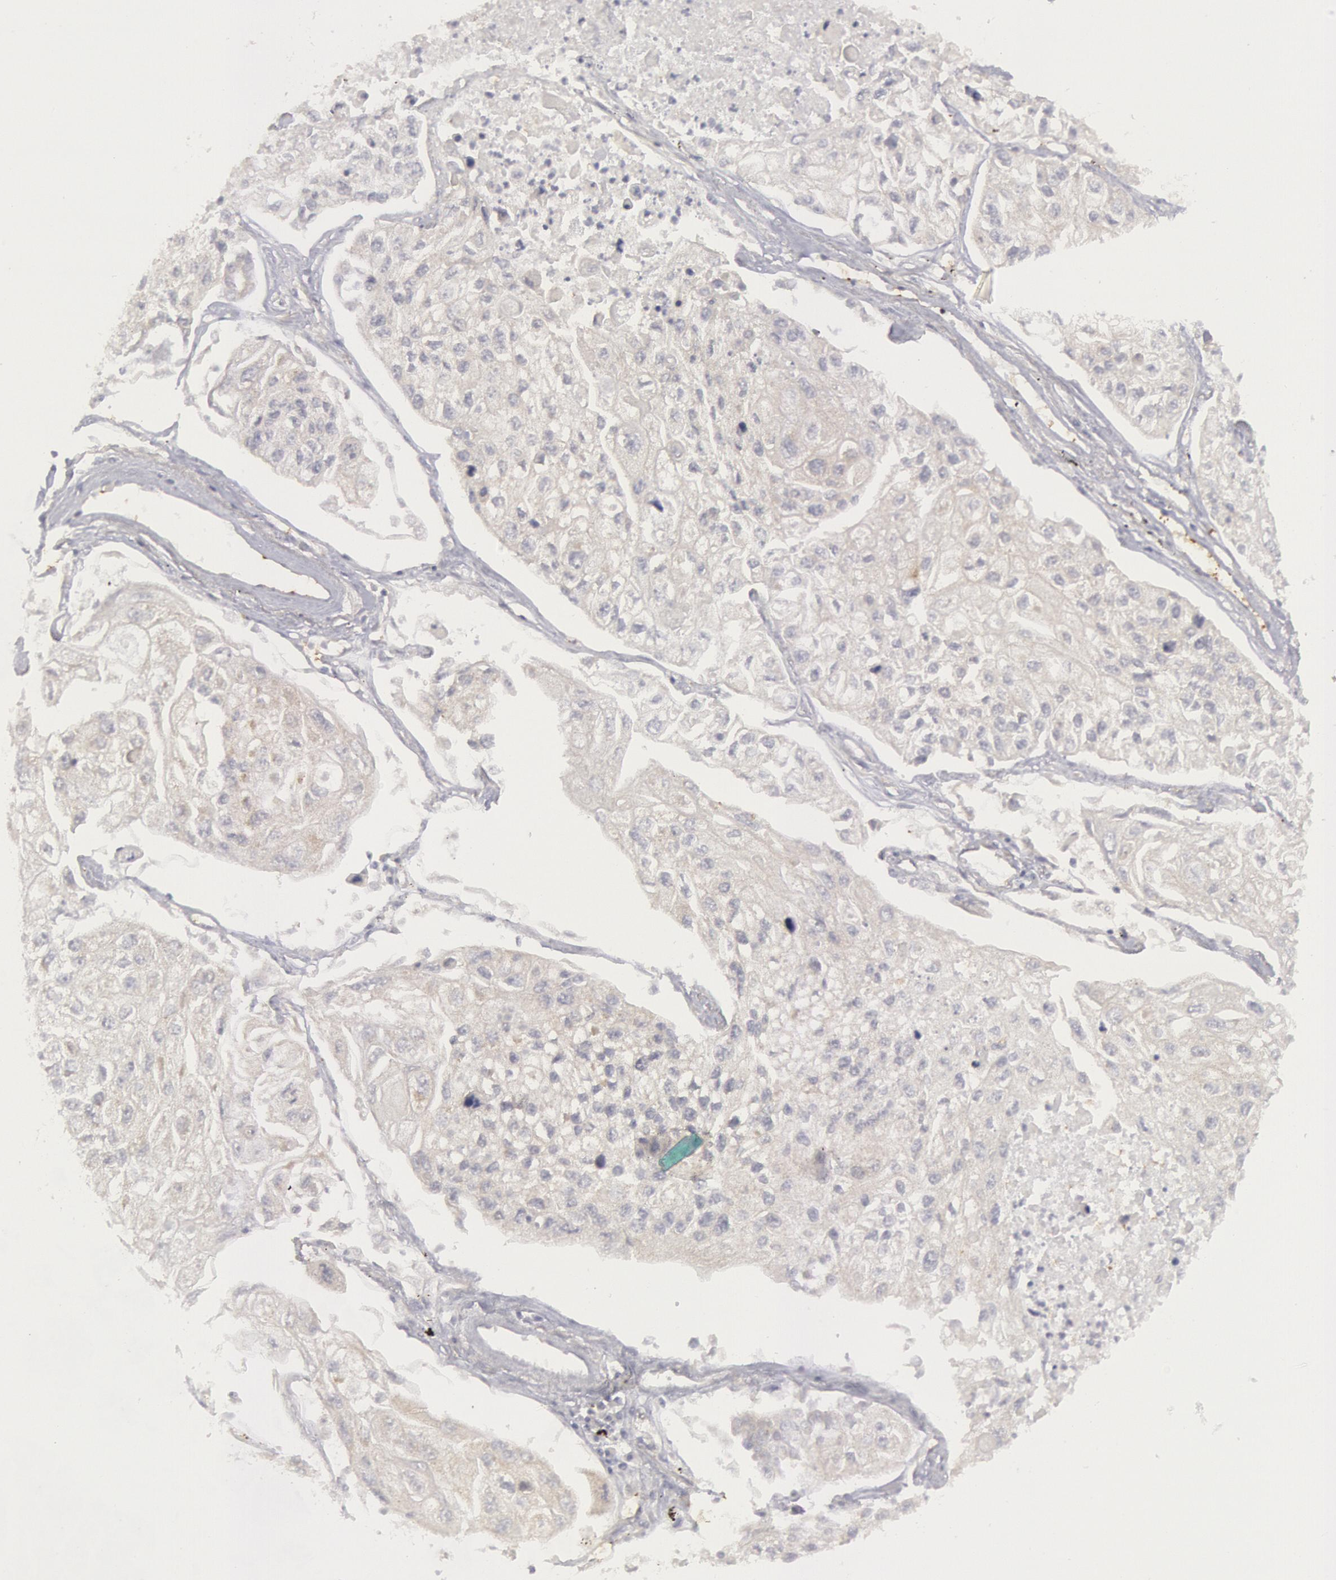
{"staining": {"intensity": "negative", "quantity": "none", "location": "none"}, "tissue": "lung cancer", "cell_type": "Tumor cells", "image_type": "cancer", "snomed": [{"axis": "morphology", "description": "Squamous cell carcinoma, NOS"}, {"axis": "topography", "description": "Lung"}], "caption": "Immunohistochemistry photomicrograph of squamous cell carcinoma (lung) stained for a protein (brown), which shows no staining in tumor cells.", "gene": "IKBKB", "patient": {"sex": "male", "age": 75}}